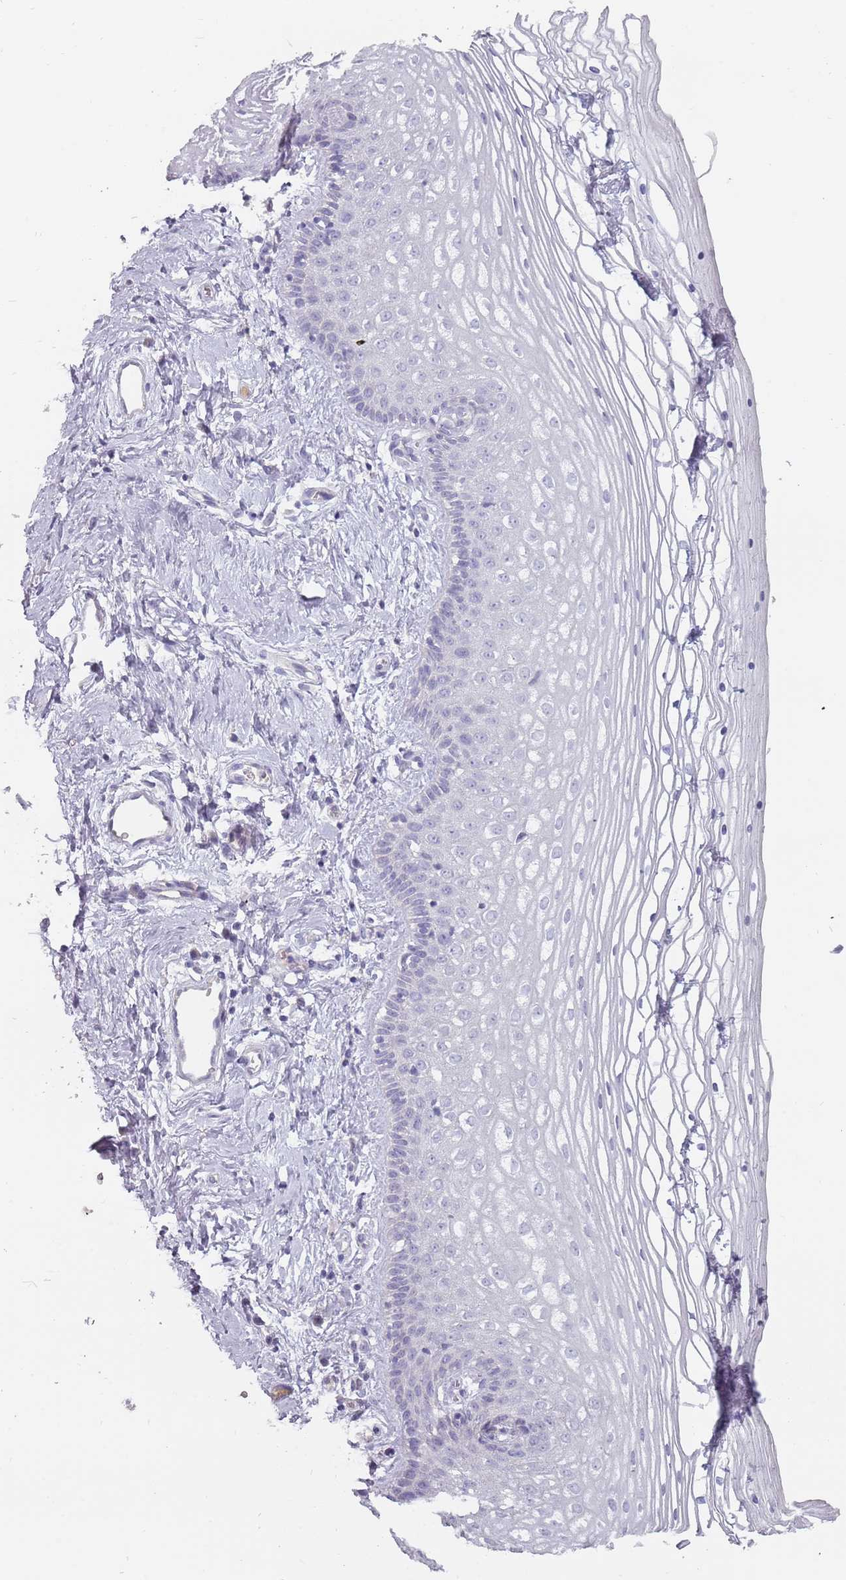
{"staining": {"intensity": "negative", "quantity": "none", "location": "none"}, "tissue": "vagina", "cell_type": "Squamous epithelial cells", "image_type": "normal", "snomed": [{"axis": "morphology", "description": "Normal tissue, NOS"}, {"axis": "topography", "description": "Vagina"}], "caption": "This histopathology image is of benign vagina stained with IHC to label a protein in brown with the nuclei are counter-stained blue. There is no staining in squamous epithelial cells.", "gene": "DDX4", "patient": {"sex": "female", "age": 46}}